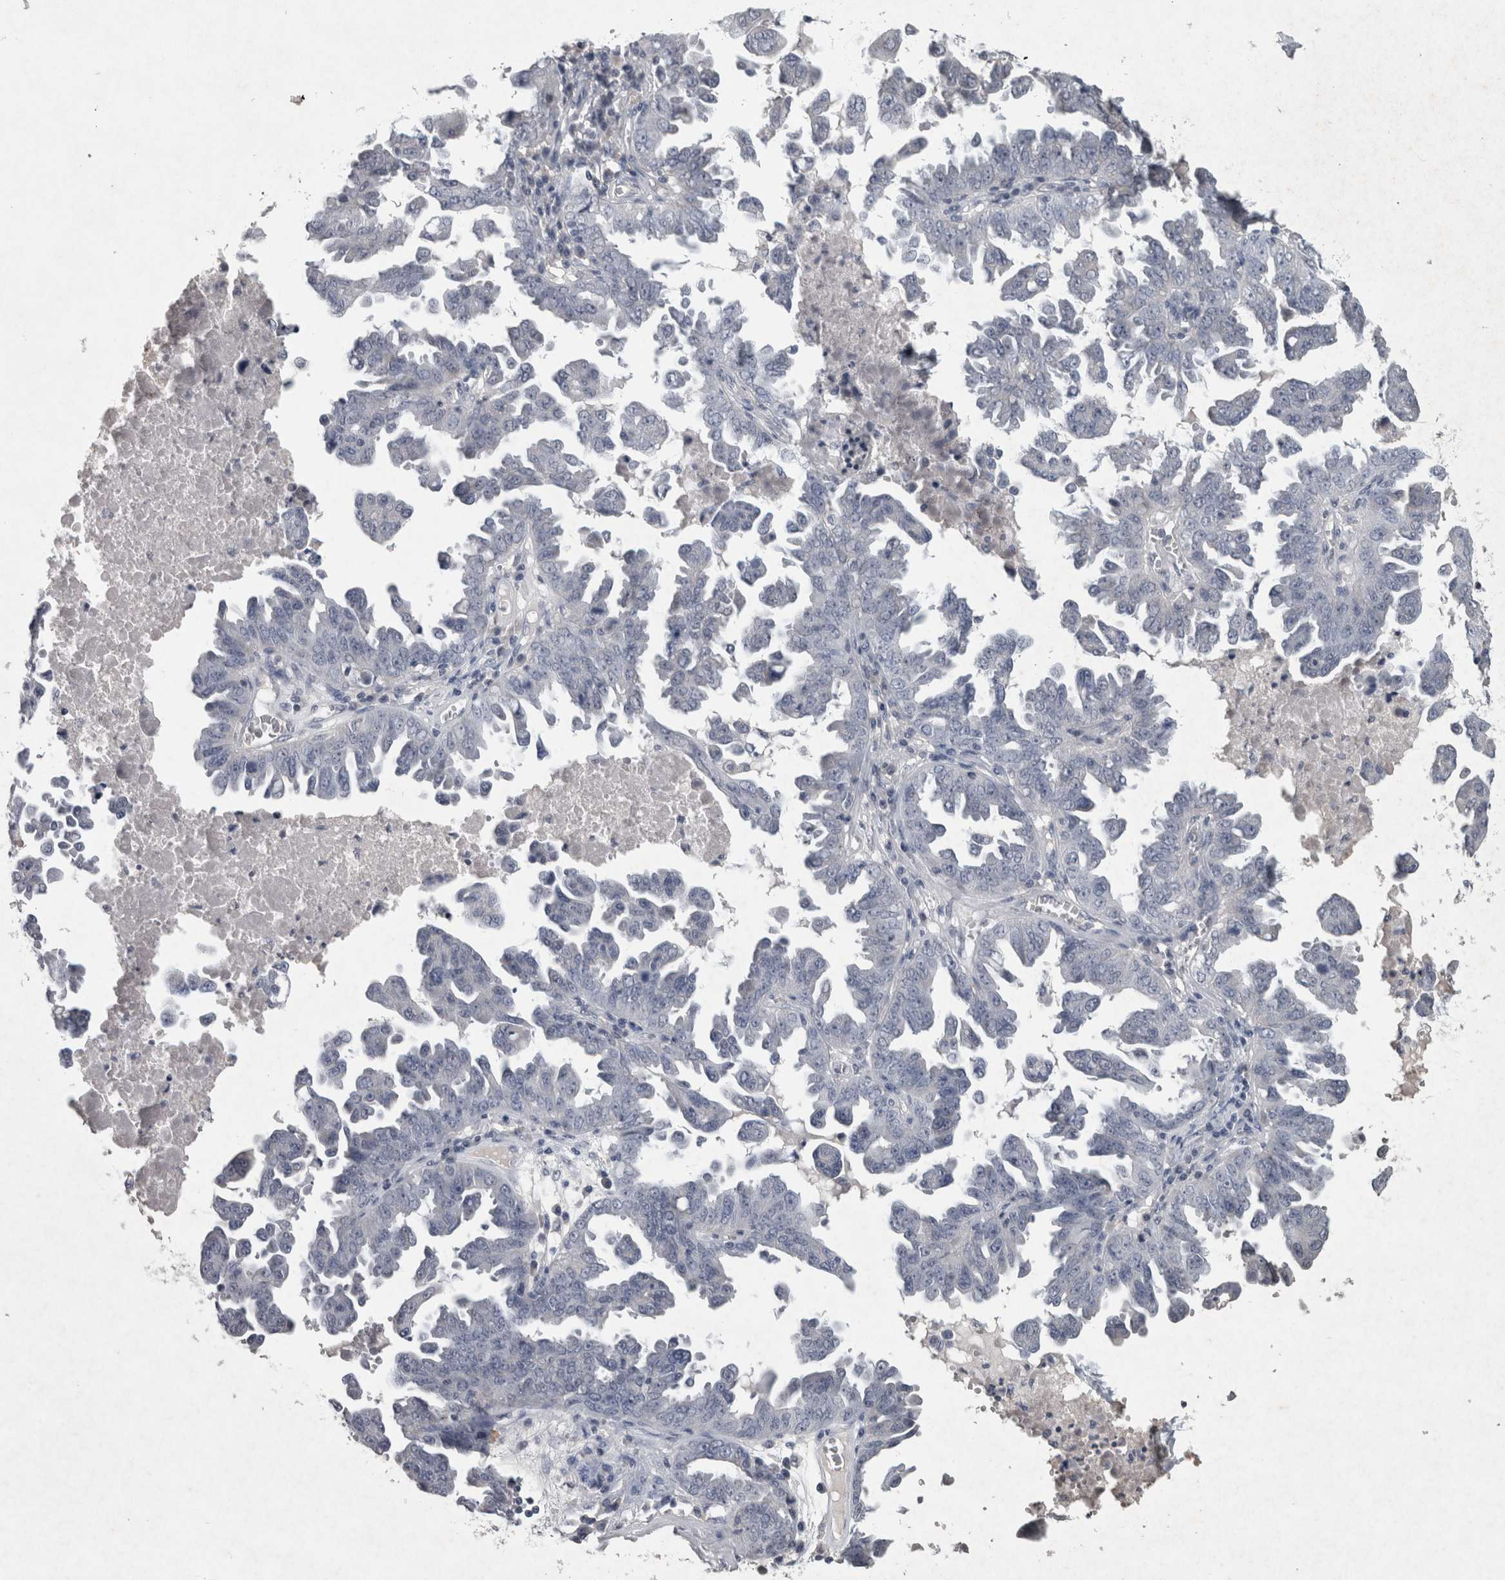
{"staining": {"intensity": "negative", "quantity": "none", "location": "none"}, "tissue": "ovarian cancer", "cell_type": "Tumor cells", "image_type": "cancer", "snomed": [{"axis": "morphology", "description": "Carcinoma, endometroid"}, {"axis": "topography", "description": "Ovary"}], "caption": "Immunohistochemistry micrograph of neoplastic tissue: ovarian cancer (endometroid carcinoma) stained with DAB (3,3'-diaminobenzidine) demonstrates no significant protein staining in tumor cells. (DAB (3,3'-diaminobenzidine) immunohistochemistry (IHC) with hematoxylin counter stain).", "gene": "WNT7A", "patient": {"sex": "female", "age": 62}}